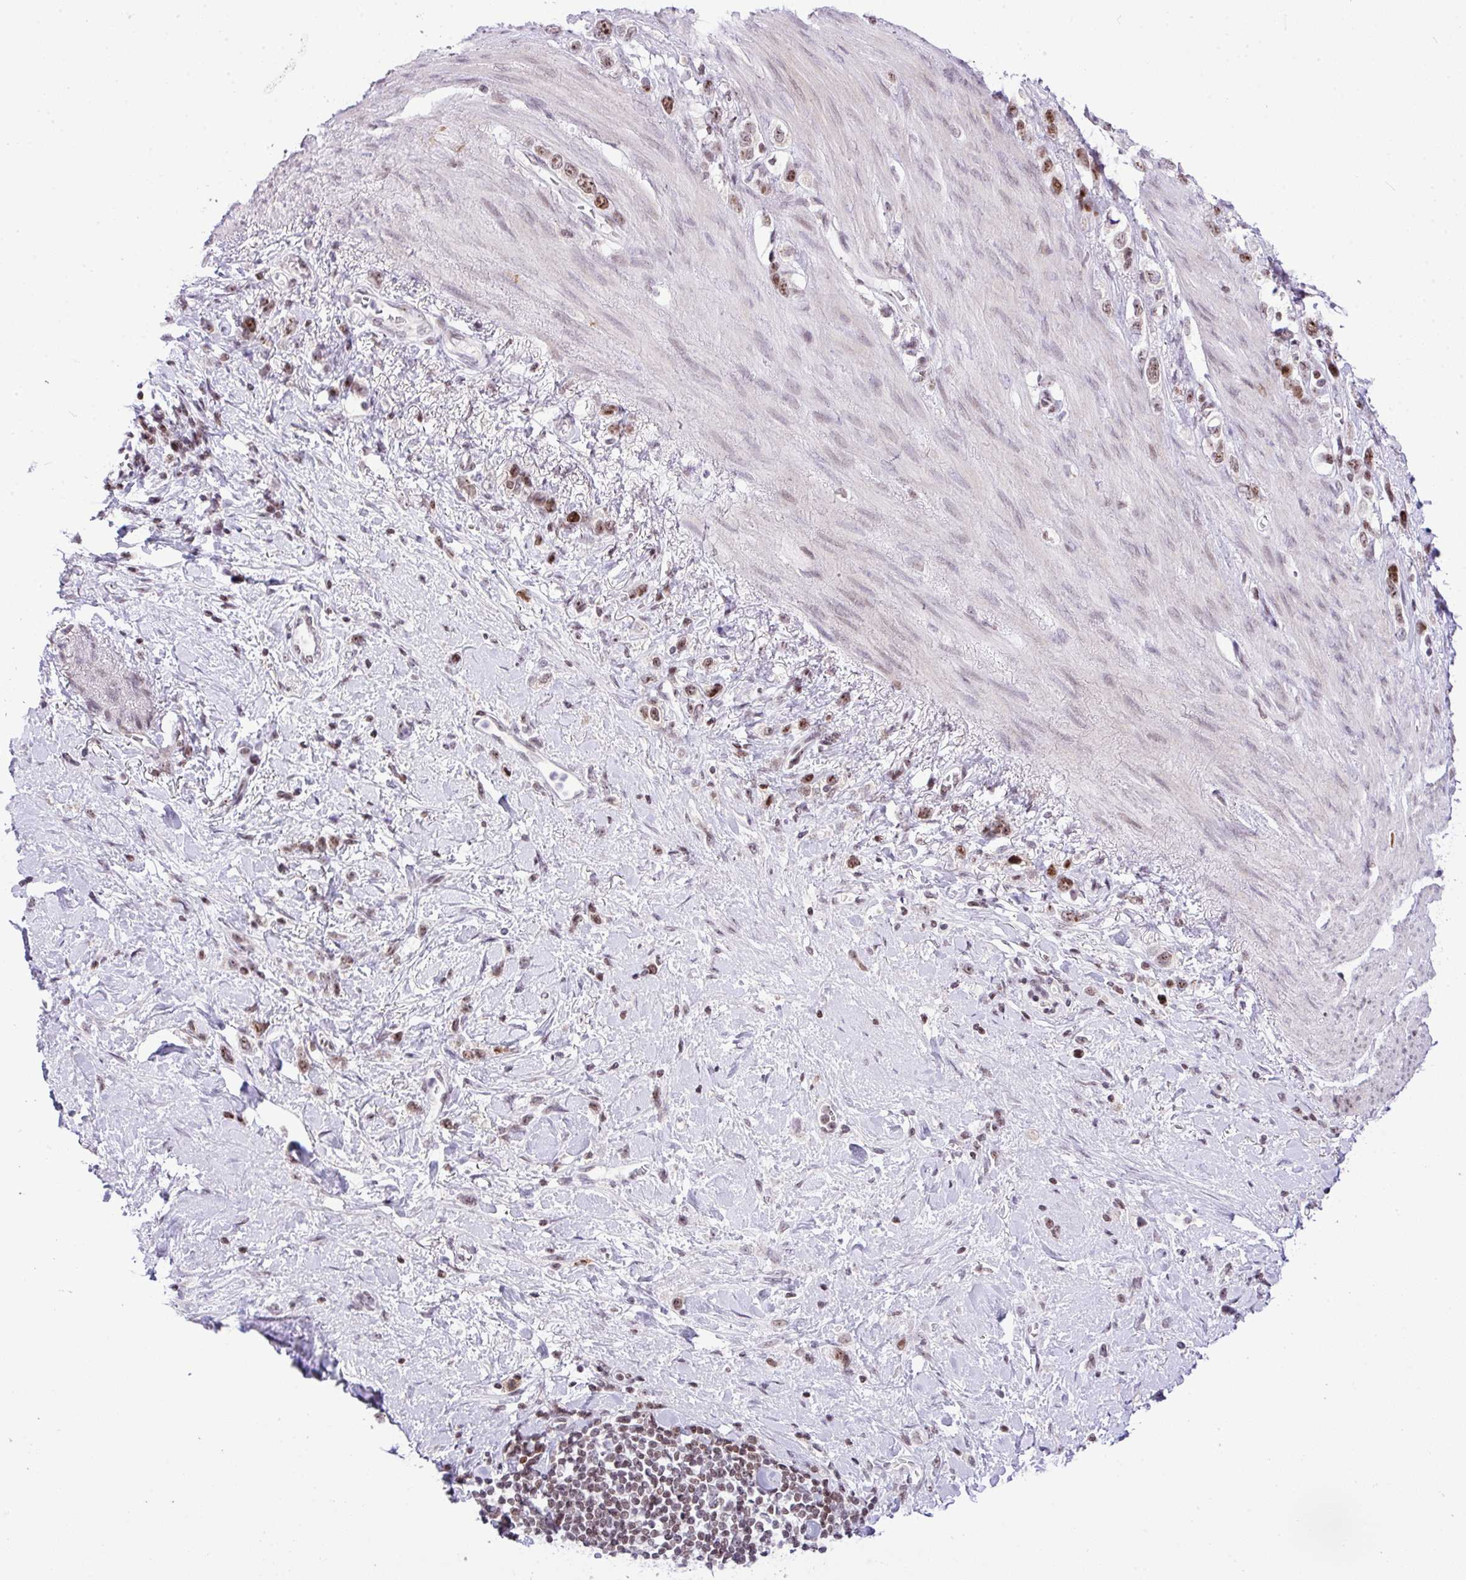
{"staining": {"intensity": "moderate", "quantity": ">75%", "location": "nuclear"}, "tissue": "stomach cancer", "cell_type": "Tumor cells", "image_type": "cancer", "snomed": [{"axis": "morphology", "description": "Adenocarcinoma, NOS"}, {"axis": "topography", "description": "Stomach"}], "caption": "Immunohistochemical staining of stomach adenocarcinoma exhibits moderate nuclear protein positivity in approximately >75% of tumor cells.", "gene": "CCDC137", "patient": {"sex": "female", "age": 65}}